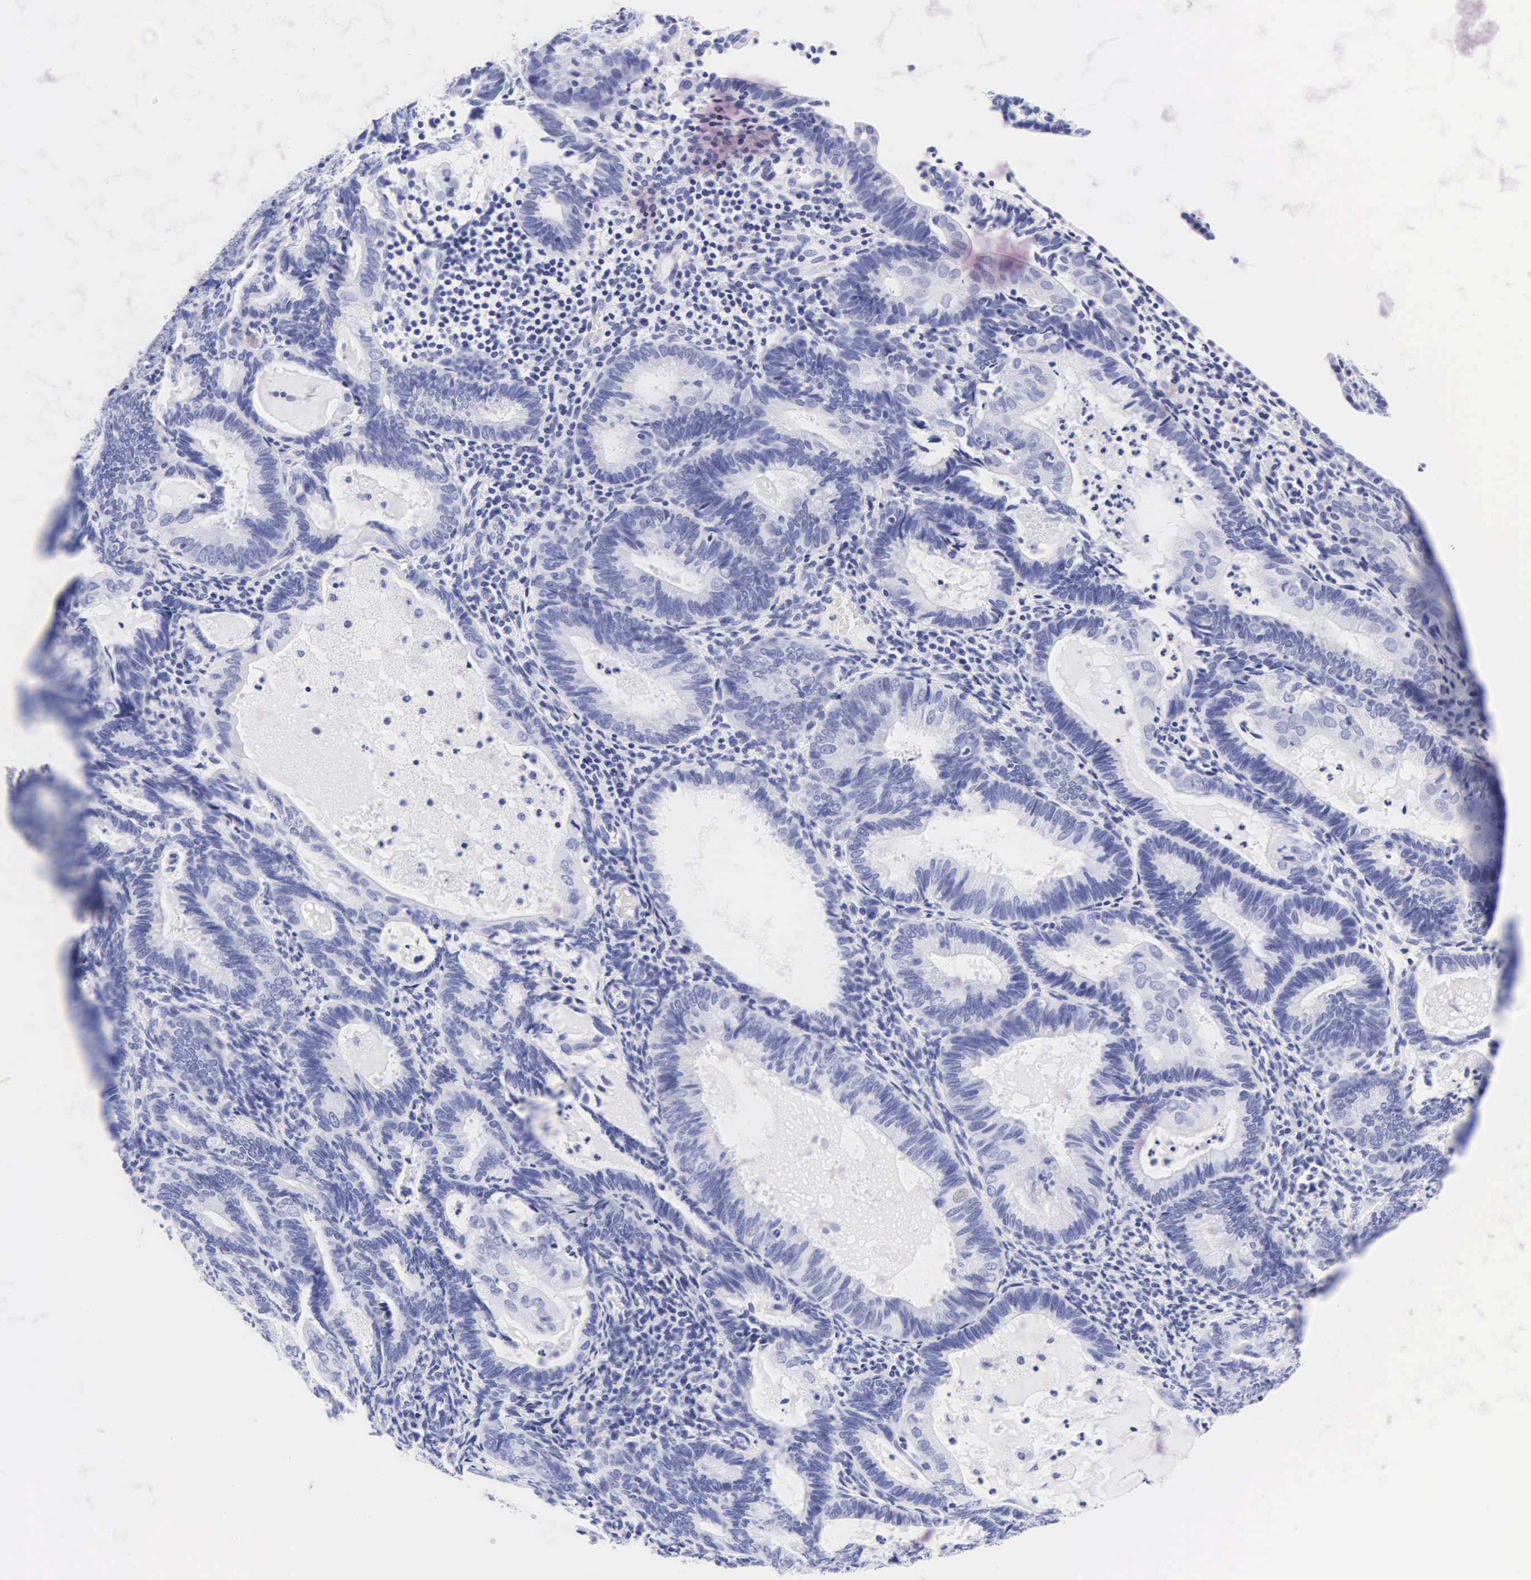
{"staining": {"intensity": "negative", "quantity": "none", "location": "none"}, "tissue": "endometrial cancer", "cell_type": "Tumor cells", "image_type": "cancer", "snomed": [{"axis": "morphology", "description": "Adenocarcinoma, NOS"}, {"axis": "topography", "description": "Endometrium"}], "caption": "Immunohistochemistry (IHC) micrograph of neoplastic tissue: human endometrial cancer stained with DAB (3,3'-diaminobenzidine) shows no significant protein positivity in tumor cells.", "gene": "KRT20", "patient": {"sex": "female", "age": 63}}